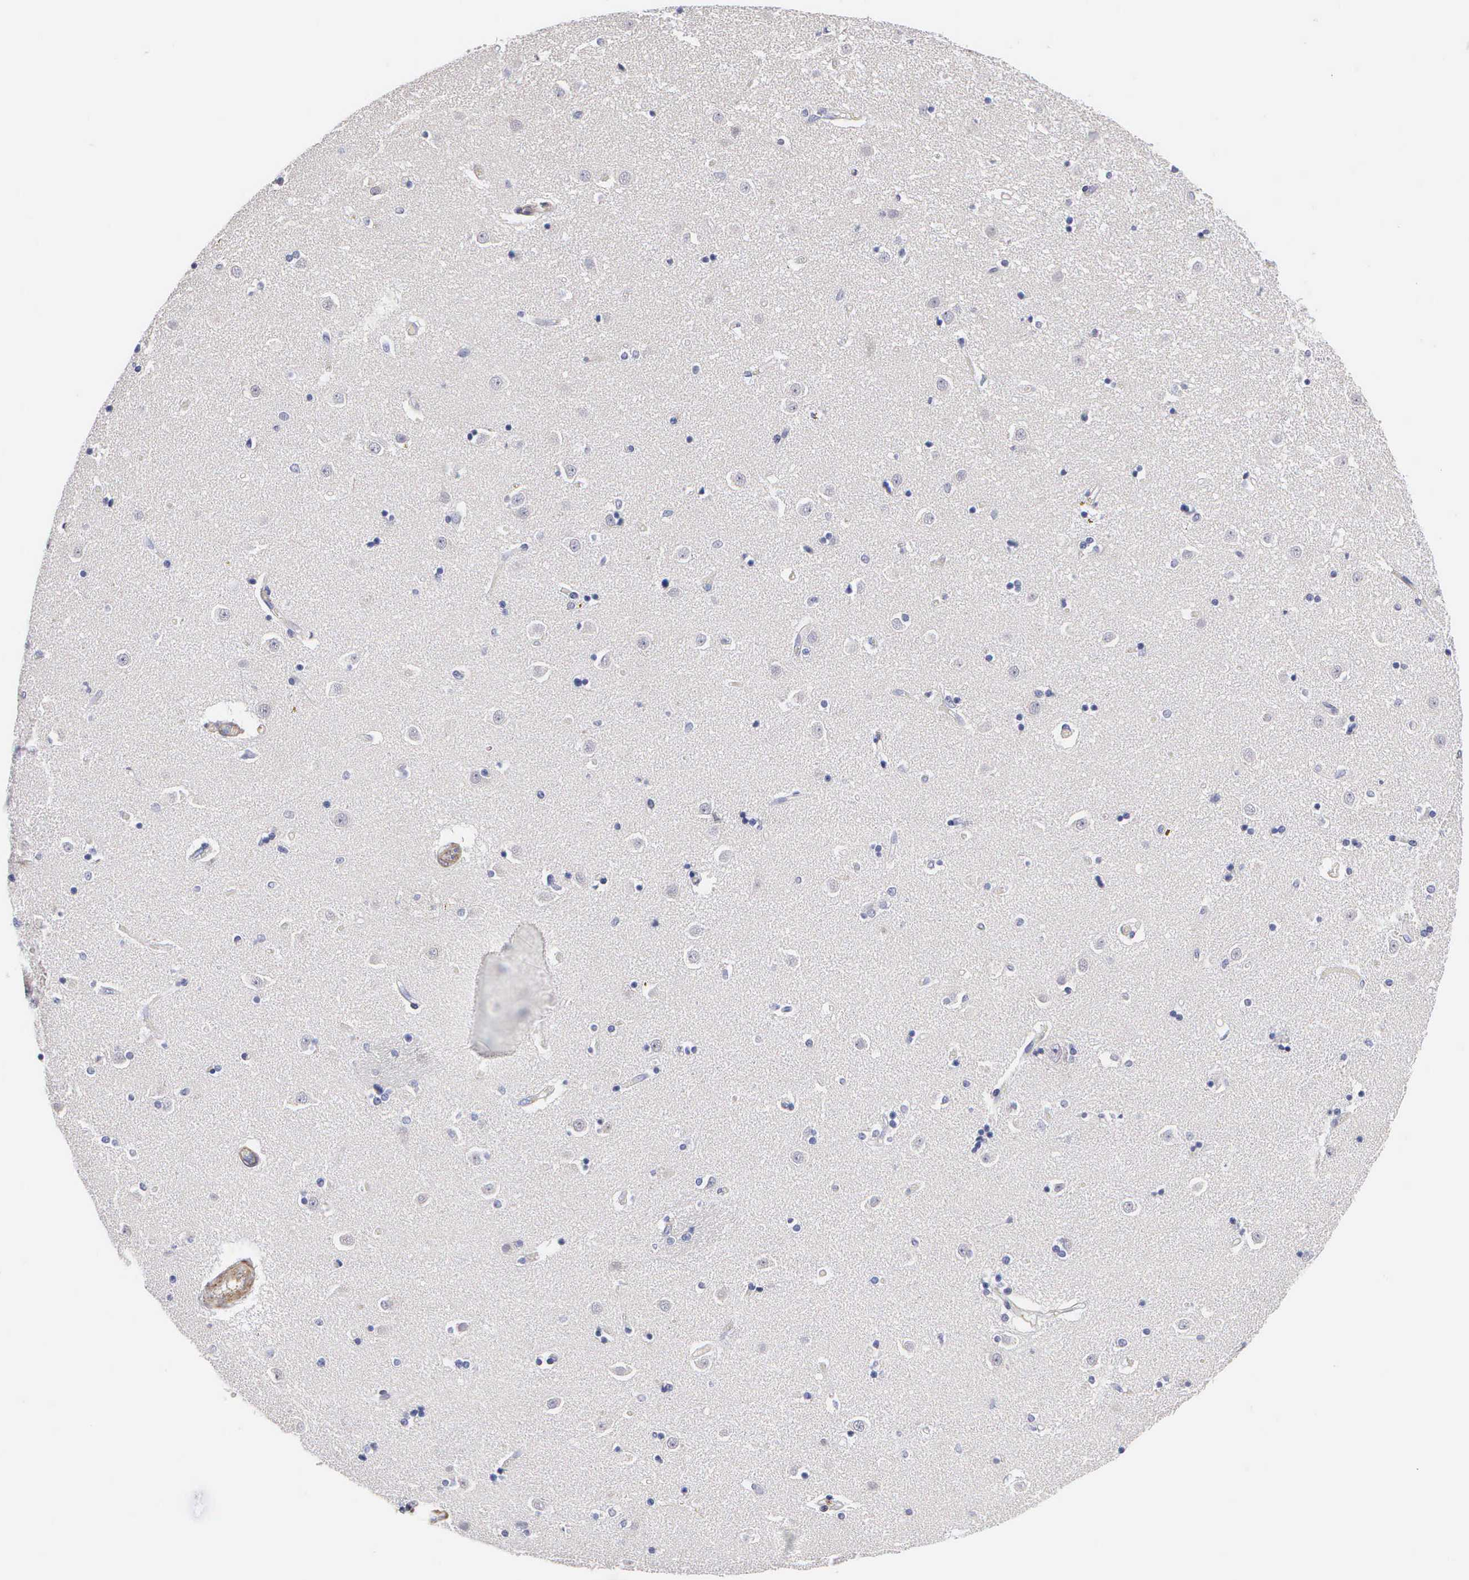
{"staining": {"intensity": "negative", "quantity": "none", "location": "none"}, "tissue": "caudate", "cell_type": "Glial cells", "image_type": "normal", "snomed": [{"axis": "morphology", "description": "Normal tissue, NOS"}, {"axis": "topography", "description": "Lateral ventricle wall"}], "caption": "An image of caudate stained for a protein exhibits no brown staining in glial cells. (DAB (3,3'-diaminobenzidine) IHC with hematoxylin counter stain).", "gene": "ELFN2", "patient": {"sex": "female", "age": 54}}